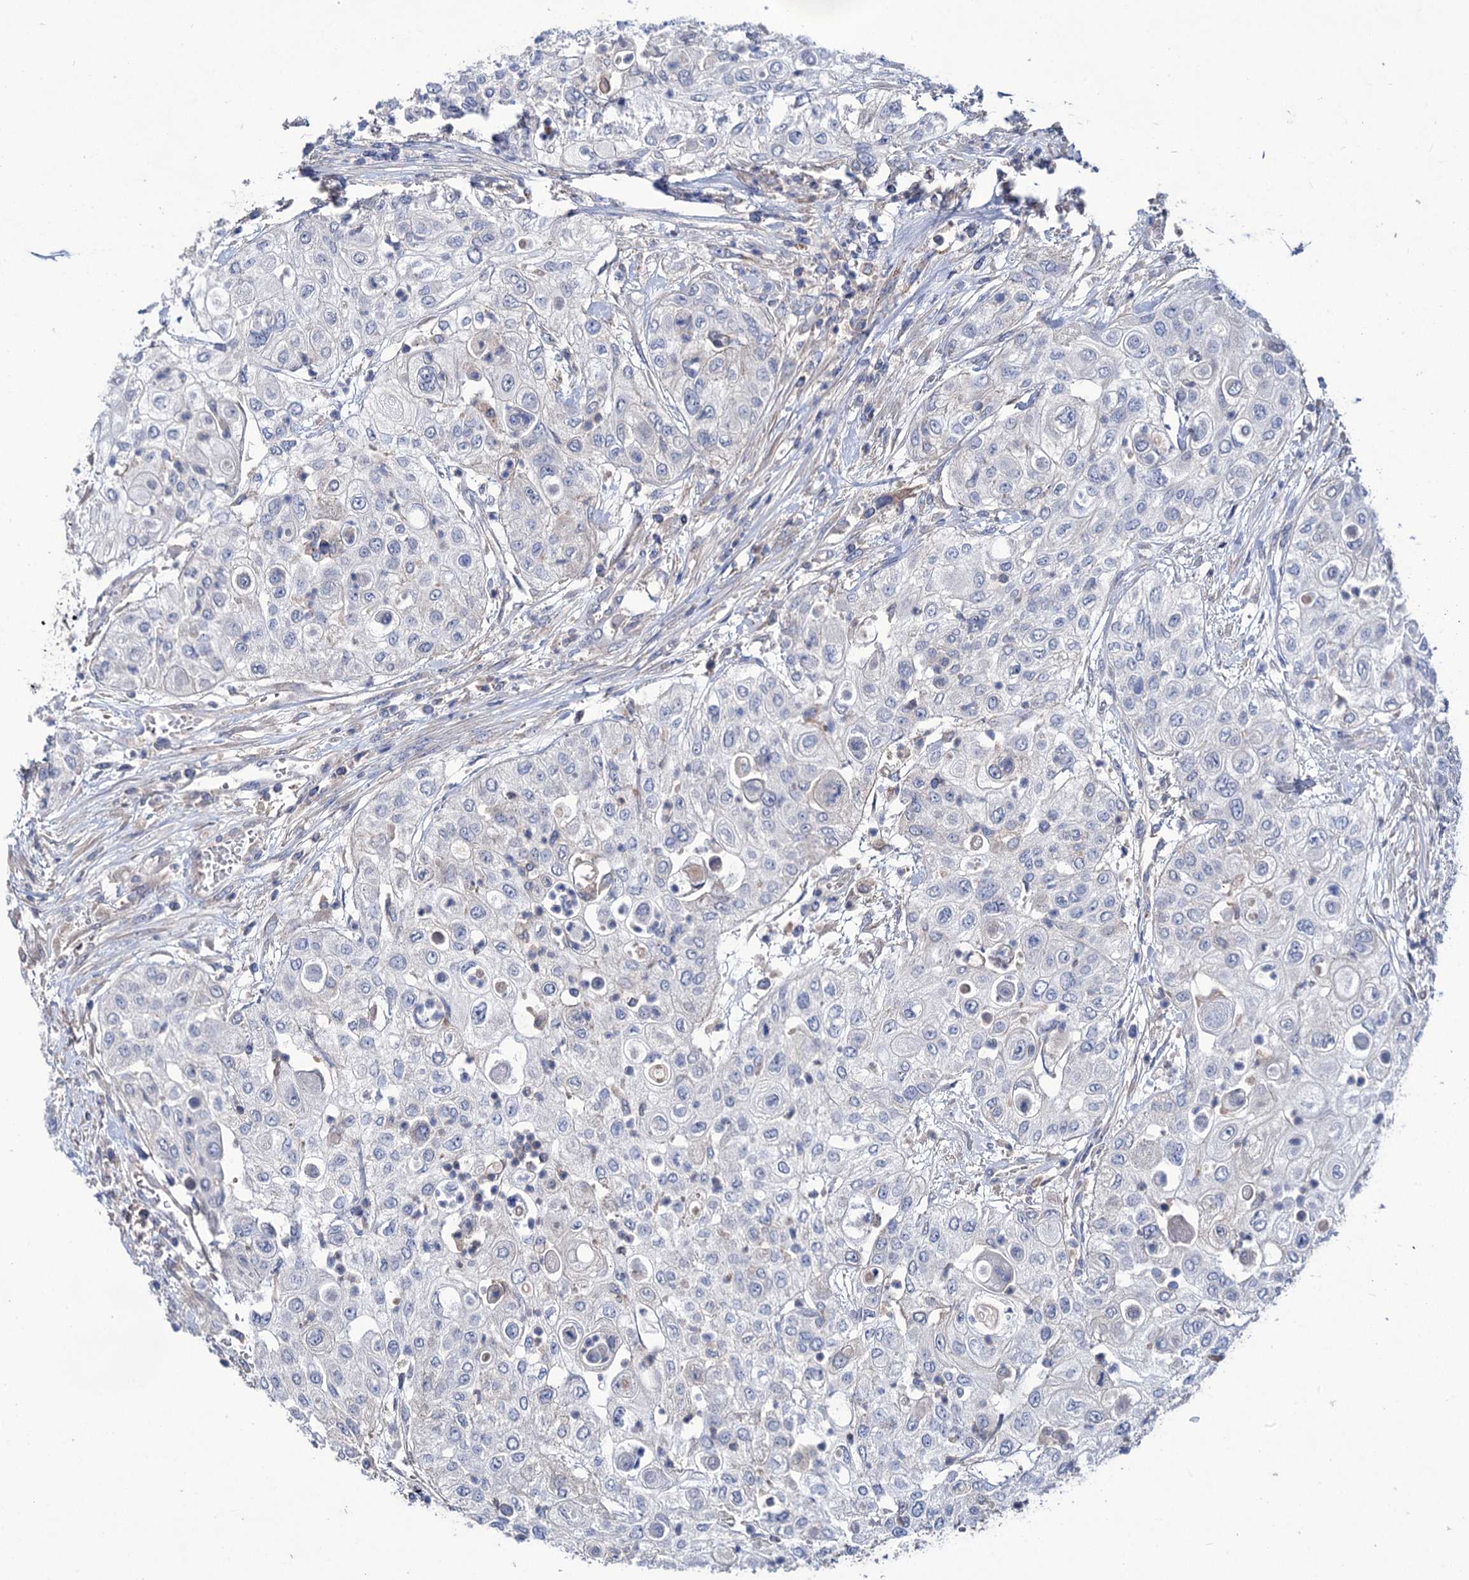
{"staining": {"intensity": "negative", "quantity": "none", "location": "none"}, "tissue": "urothelial cancer", "cell_type": "Tumor cells", "image_type": "cancer", "snomed": [{"axis": "morphology", "description": "Urothelial carcinoma, High grade"}, {"axis": "topography", "description": "Urinary bladder"}], "caption": "High magnification brightfield microscopy of urothelial cancer stained with DAB (brown) and counterstained with hematoxylin (blue): tumor cells show no significant staining.", "gene": "PPP1R32", "patient": {"sex": "female", "age": 79}}